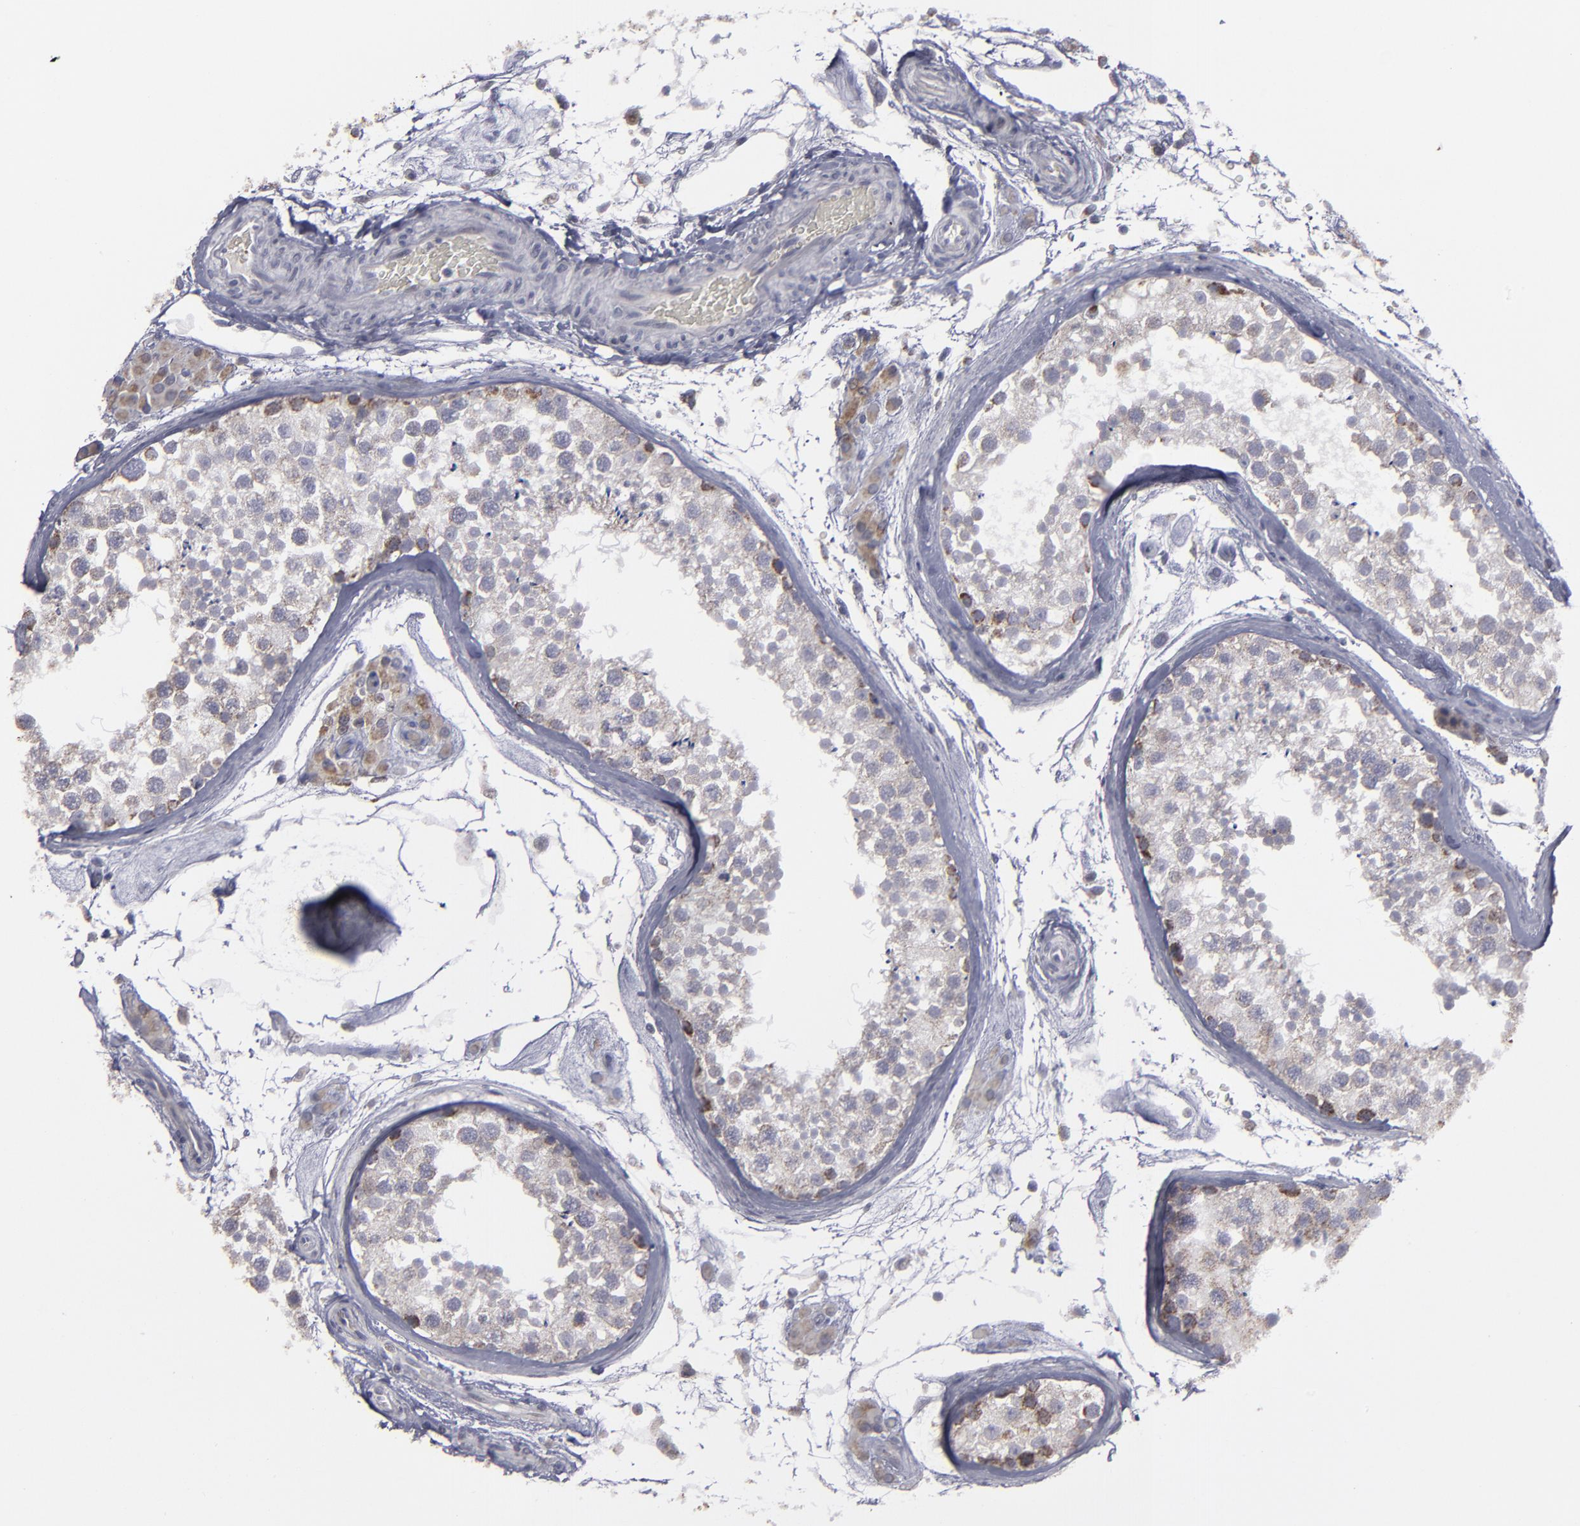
{"staining": {"intensity": "moderate", "quantity": "<25%", "location": "cytoplasmic/membranous"}, "tissue": "testis", "cell_type": "Cells in seminiferous ducts", "image_type": "normal", "snomed": [{"axis": "morphology", "description": "Normal tissue, NOS"}, {"axis": "topography", "description": "Testis"}], "caption": "Testis stained for a protein (brown) exhibits moderate cytoplasmic/membranous positive expression in about <25% of cells in seminiferous ducts.", "gene": "MYOM2", "patient": {"sex": "male", "age": 46}}